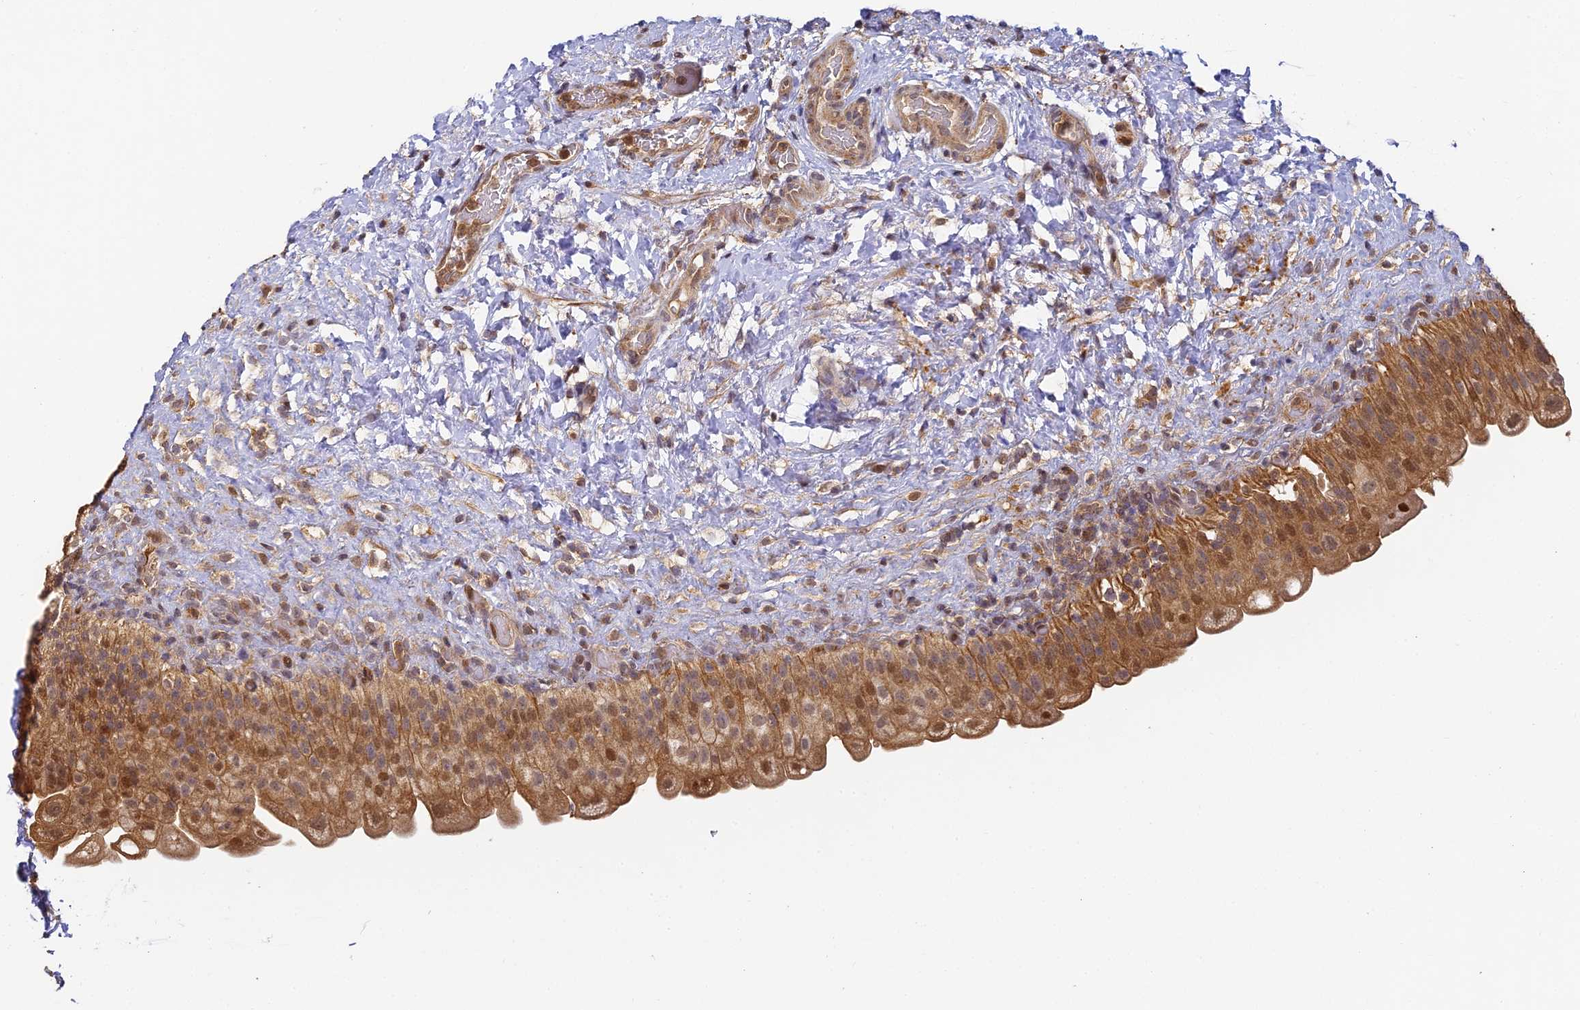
{"staining": {"intensity": "moderate", "quantity": ">75%", "location": "cytoplasmic/membranous,nuclear"}, "tissue": "urinary bladder", "cell_type": "Urothelial cells", "image_type": "normal", "snomed": [{"axis": "morphology", "description": "Normal tissue, NOS"}, {"axis": "topography", "description": "Urinary bladder"}], "caption": "Protein staining reveals moderate cytoplasmic/membranous,nuclear positivity in about >75% of urothelial cells in benign urinary bladder.", "gene": "ENSG00000268870", "patient": {"sex": "female", "age": 27}}